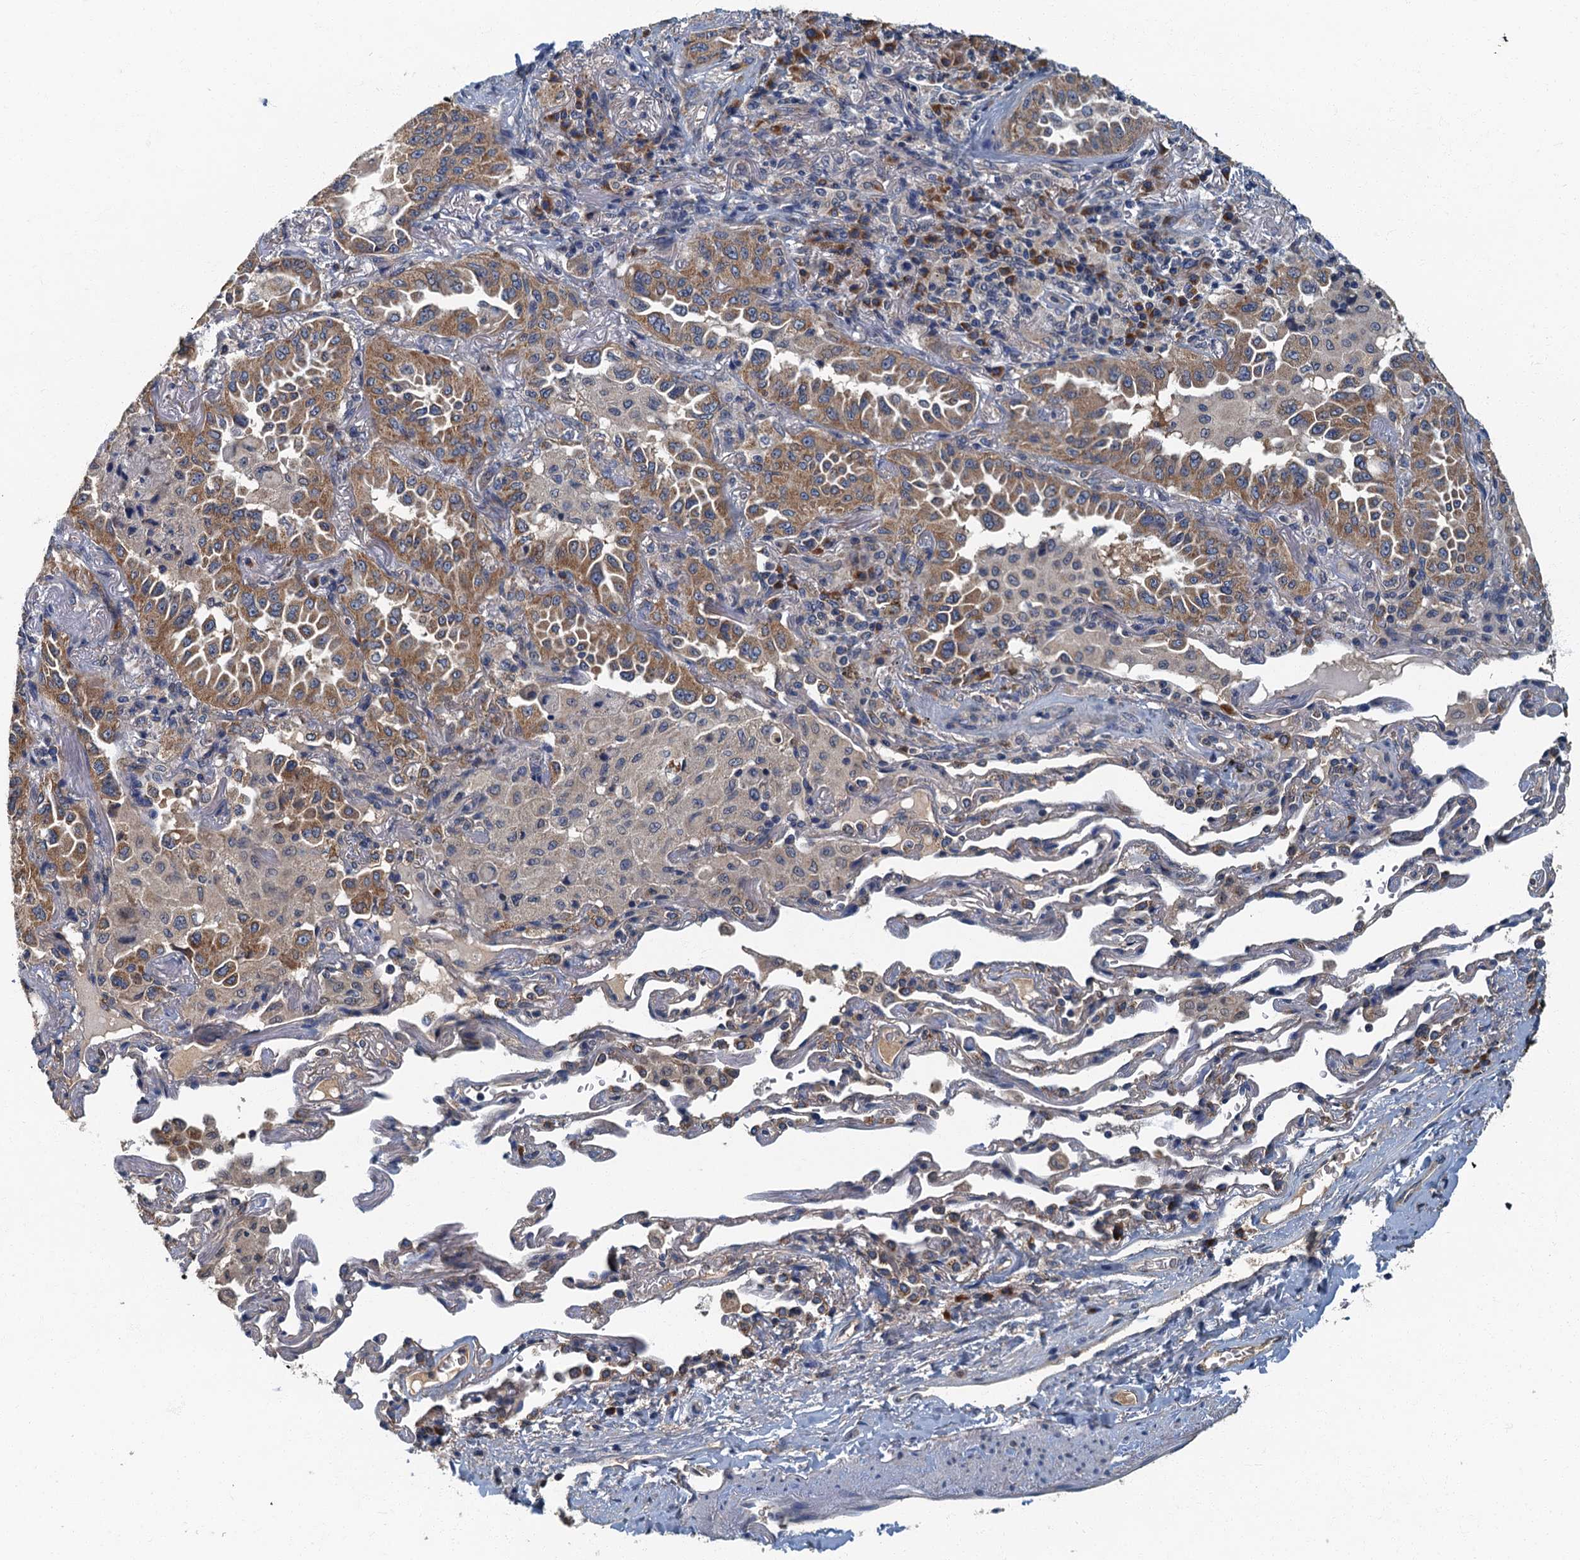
{"staining": {"intensity": "moderate", "quantity": ">75%", "location": "cytoplasmic/membranous"}, "tissue": "lung cancer", "cell_type": "Tumor cells", "image_type": "cancer", "snomed": [{"axis": "morphology", "description": "Adenocarcinoma, NOS"}, {"axis": "topography", "description": "Lung"}], "caption": "Brown immunohistochemical staining in lung cancer reveals moderate cytoplasmic/membranous expression in approximately >75% of tumor cells.", "gene": "DDX49", "patient": {"sex": "female", "age": 69}}